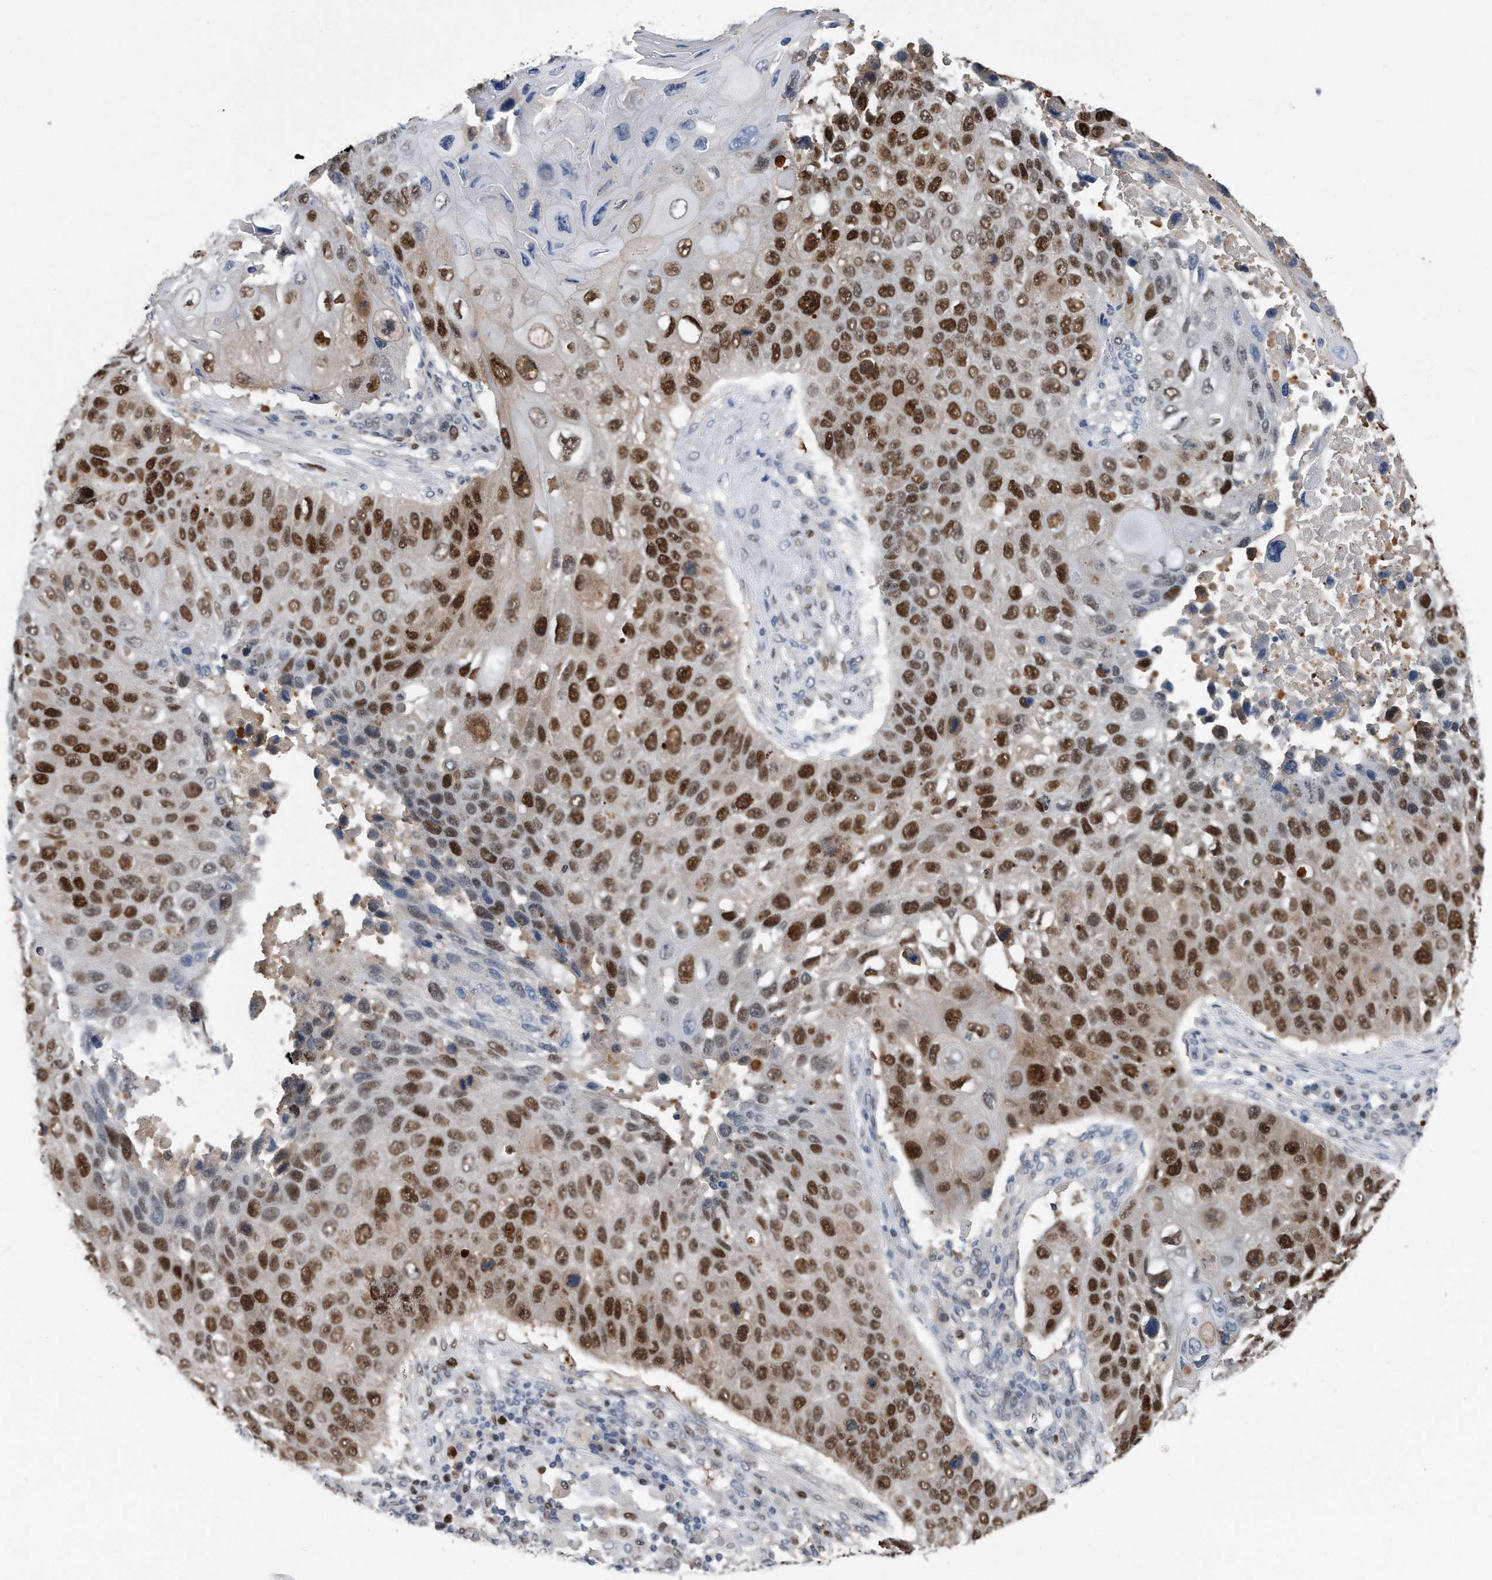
{"staining": {"intensity": "strong", "quantity": ">75%", "location": "nuclear"}, "tissue": "lung cancer", "cell_type": "Tumor cells", "image_type": "cancer", "snomed": [{"axis": "morphology", "description": "Squamous cell carcinoma, NOS"}, {"axis": "topography", "description": "Lung"}], "caption": "High-power microscopy captured an IHC histopathology image of lung squamous cell carcinoma, revealing strong nuclear positivity in about >75% of tumor cells.", "gene": "PCNA", "patient": {"sex": "male", "age": 61}}